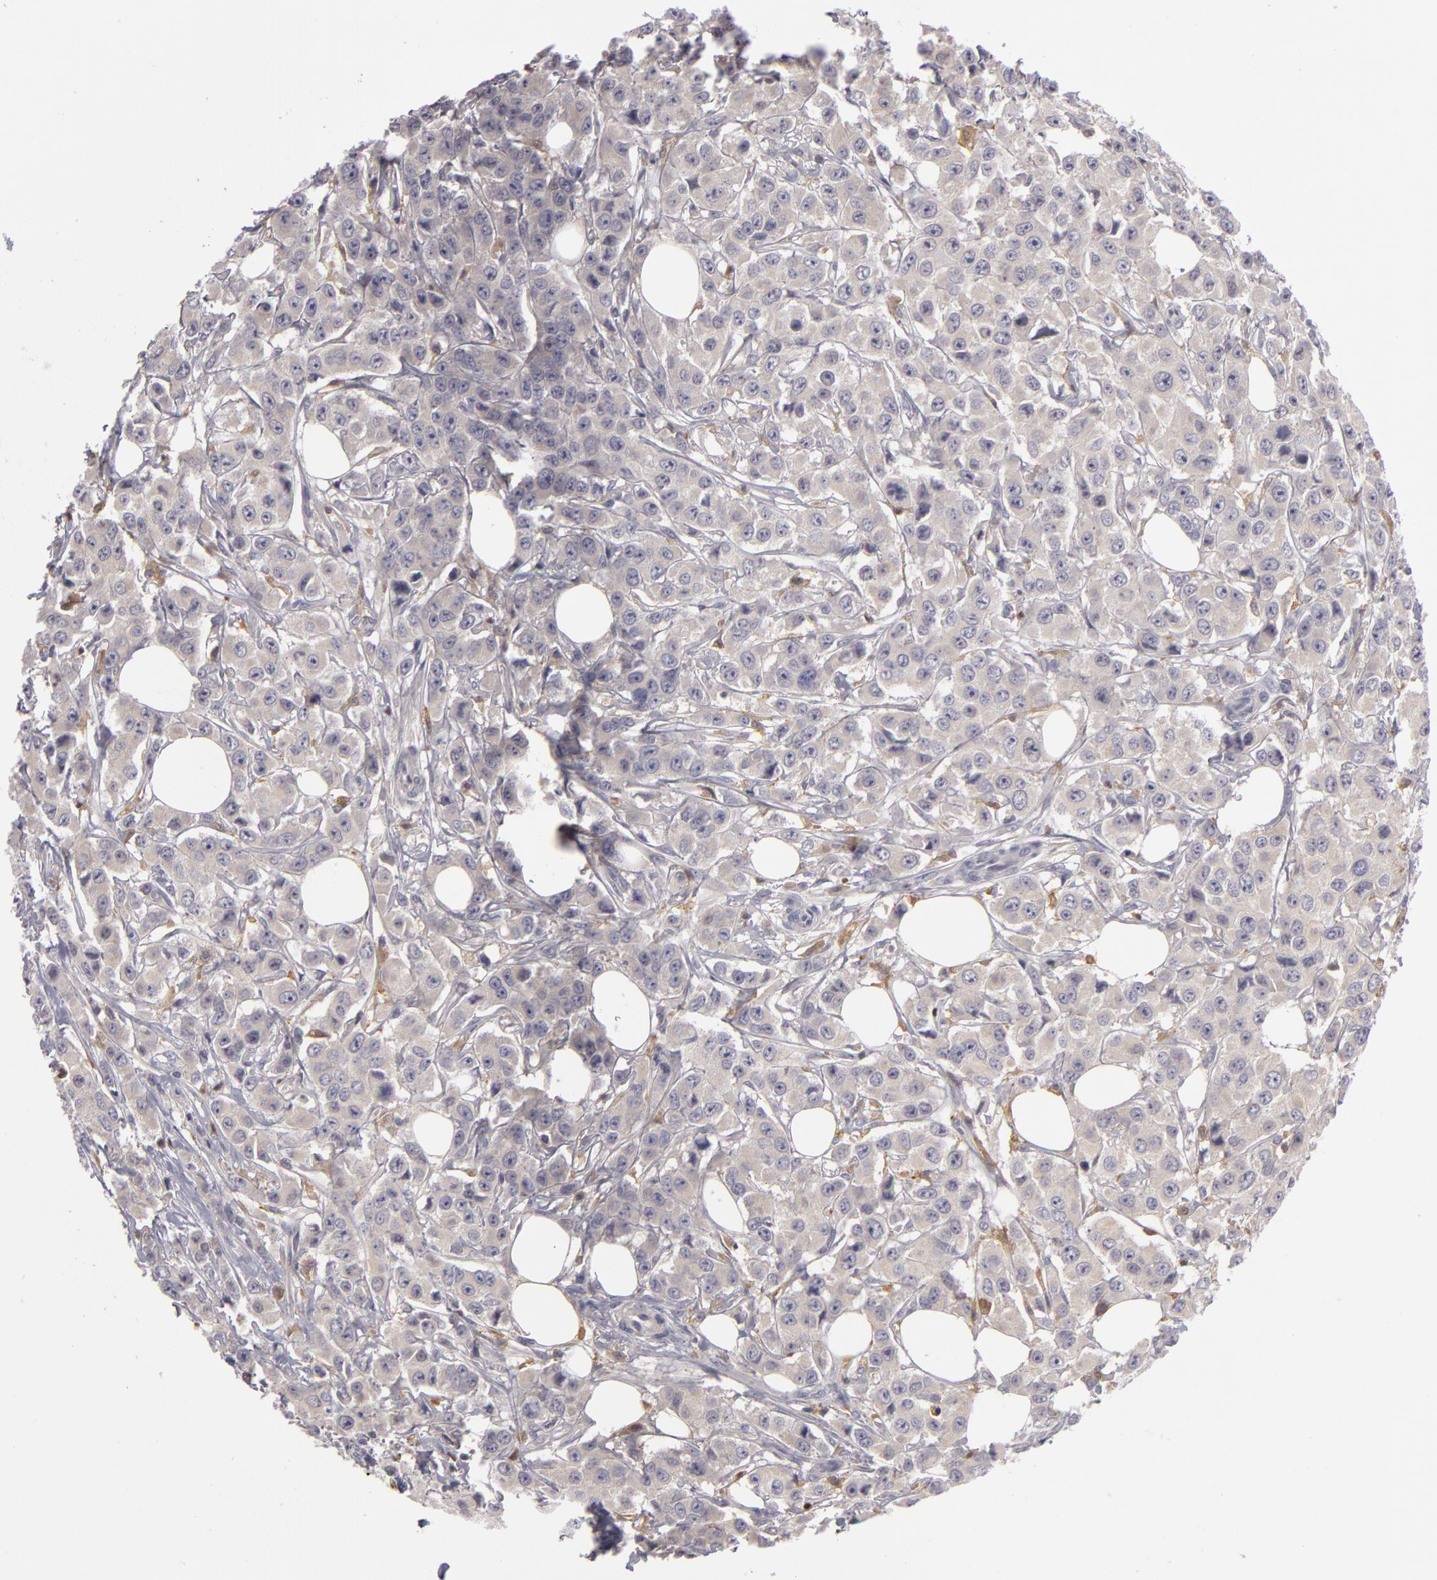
{"staining": {"intensity": "negative", "quantity": "none", "location": "none"}, "tissue": "breast cancer", "cell_type": "Tumor cells", "image_type": "cancer", "snomed": [{"axis": "morphology", "description": "Duct carcinoma"}, {"axis": "topography", "description": "Breast"}], "caption": "IHC histopathology image of neoplastic tissue: human invasive ductal carcinoma (breast) stained with DAB (3,3'-diaminobenzidine) exhibits no significant protein expression in tumor cells.", "gene": "GNPDA1", "patient": {"sex": "female", "age": 58}}